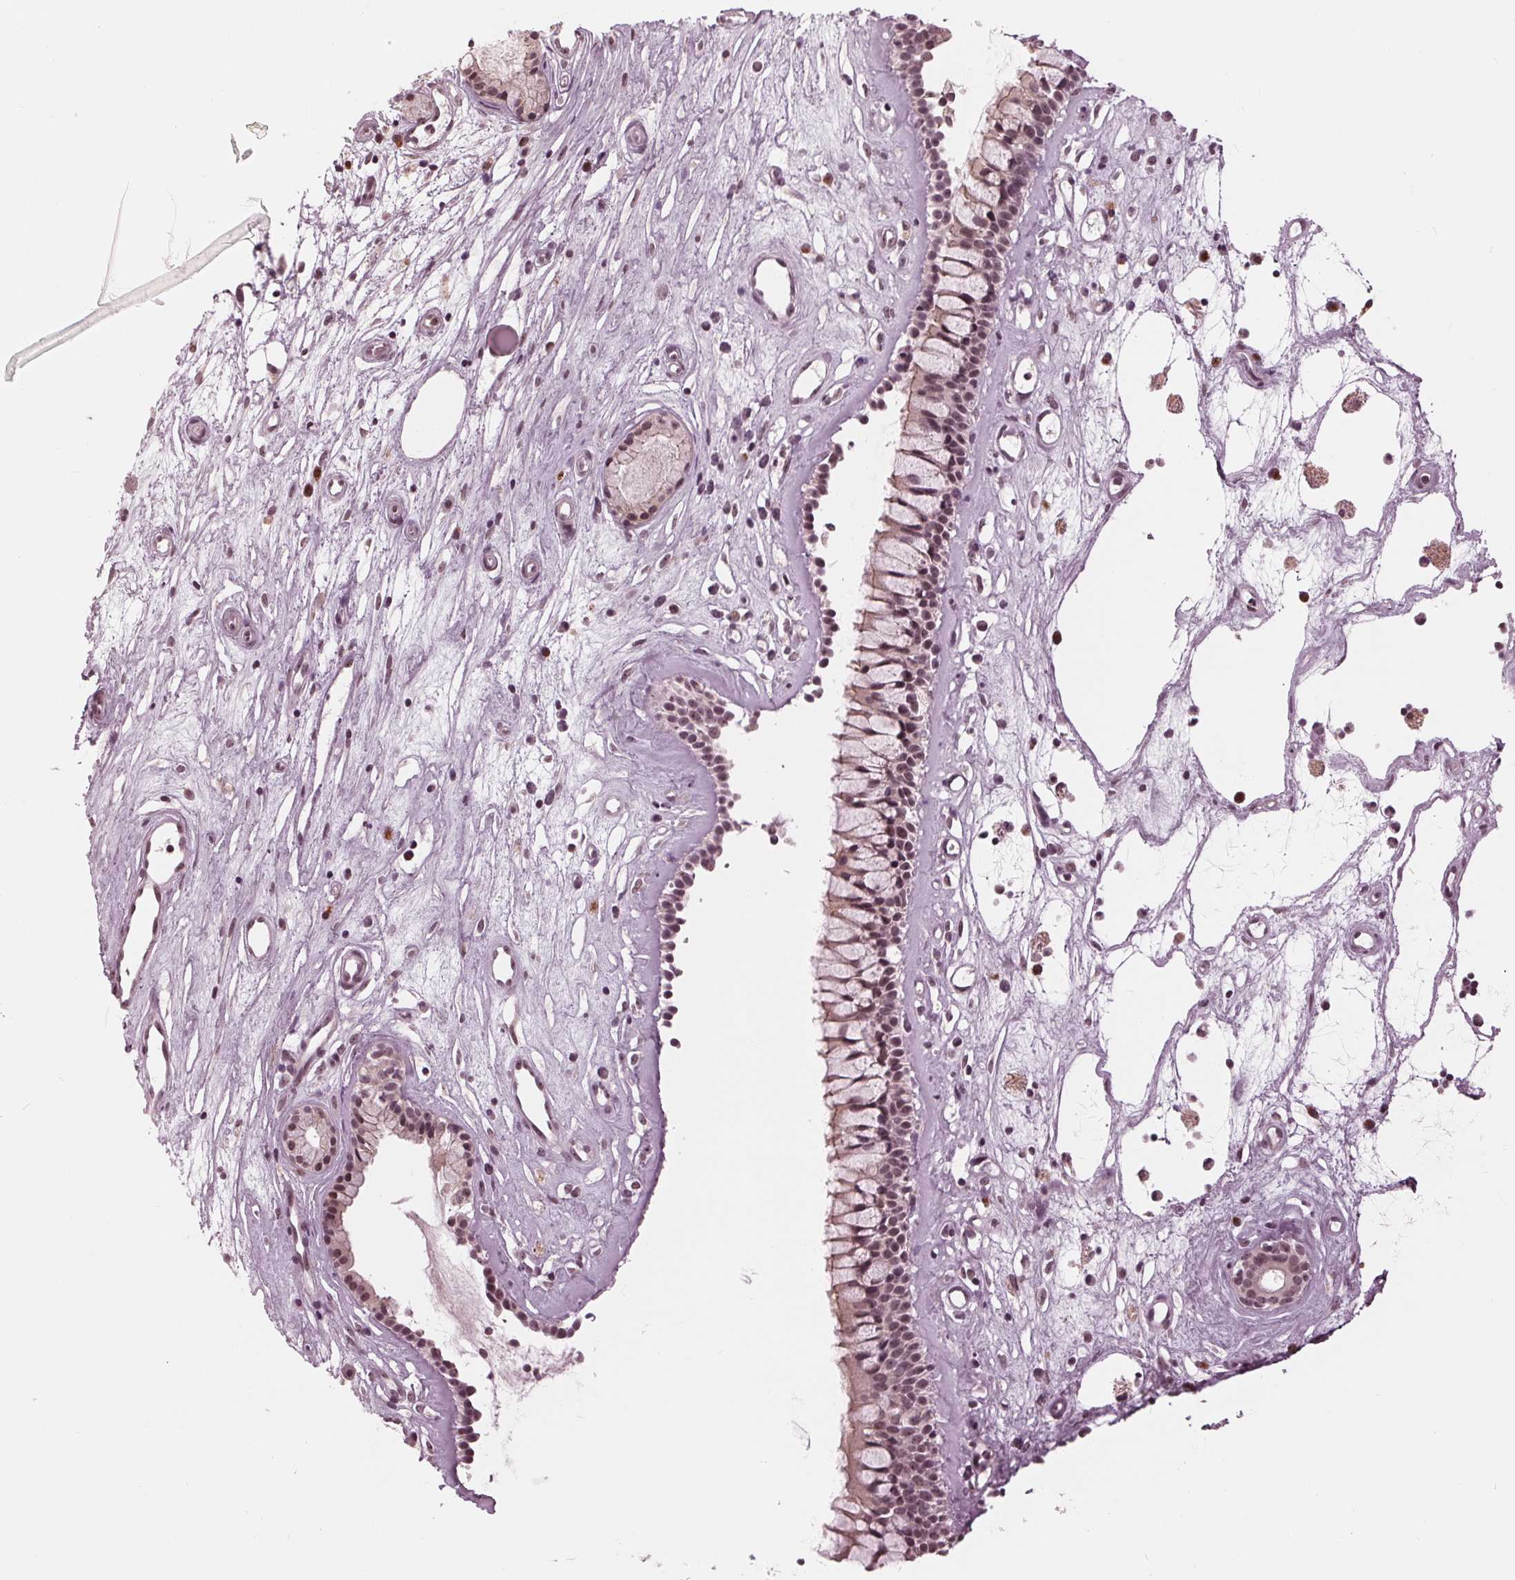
{"staining": {"intensity": "moderate", "quantity": "25%-75%", "location": "cytoplasmic/membranous,nuclear"}, "tissue": "nasopharynx", "cell_type": "Respiratory epithelial cells", "image_type": "normal", "snomed": [{"axis": "morphology", "description": "Normal tissue, NOS"}, {"axis": "topography", "description": "Nasopharynx"}], "caption": "Moderate cytoplasmic/membranous,nuclear positivity for a protein is appreciated in approximately 25%-75% of respiratory epithelial cells of unremarkable nasopharynx using immunohistochemistry.", "gene": "SLX4", "patient": {"sex": "female", "age": 52}}